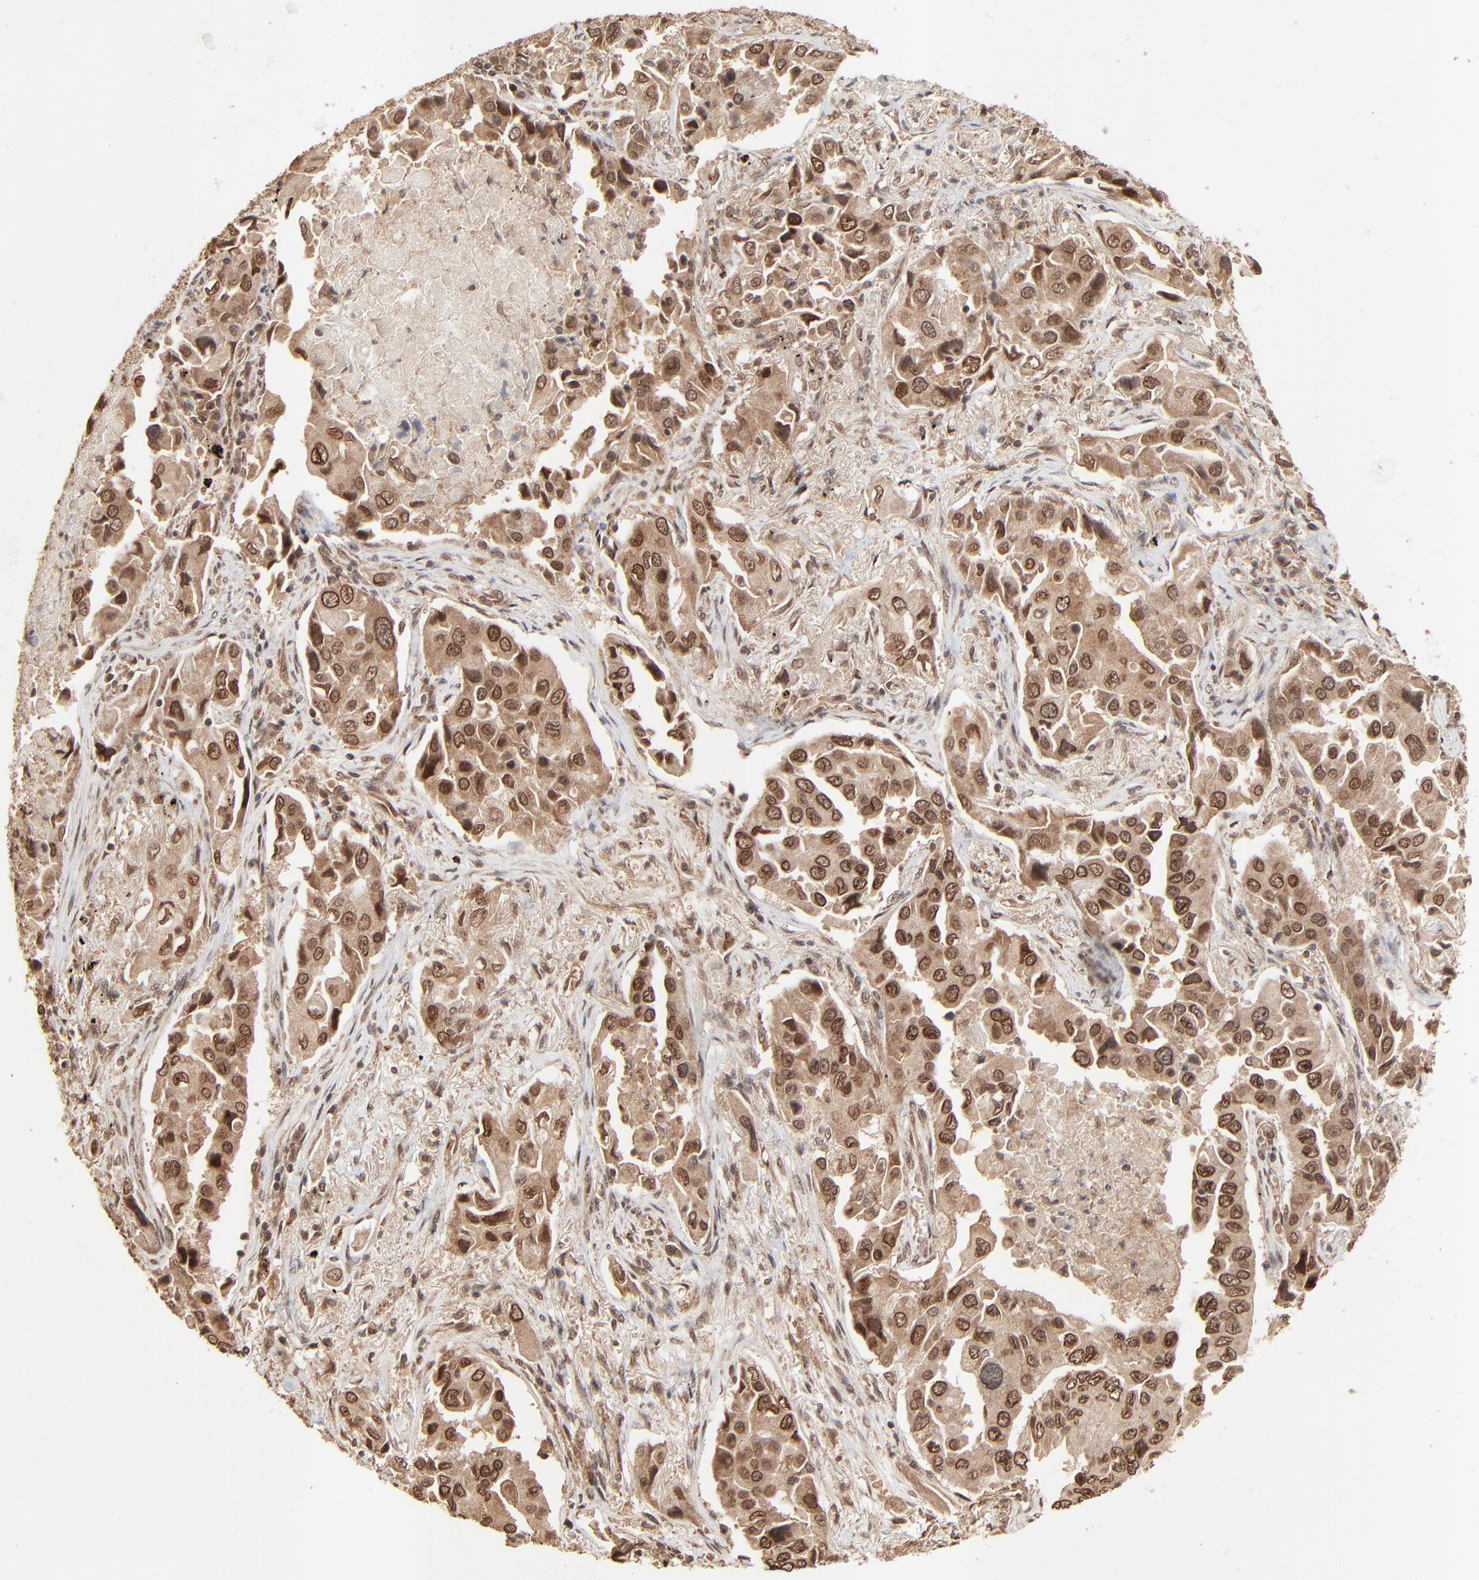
{"staining": {"intensity": "strong", "quantity": ">75%", "location": "cytoplasmic/membranous,nuclear"}, "tissue": "lung cancer", "cell_type": "Tumor cells", "image_type": "cancer", "snomed": [{"axis": "morphology", "description": "Adenocarcinoma, NOS"}, {"axis": "topography", "description": "Lung"}], "caption": "Human lung cancer (adenocarcinoma) stained with a protein marker reveals strong staining in tumor cells.", "gene": "FAM227A", "patient": {"sex": "female", "age": 65}}